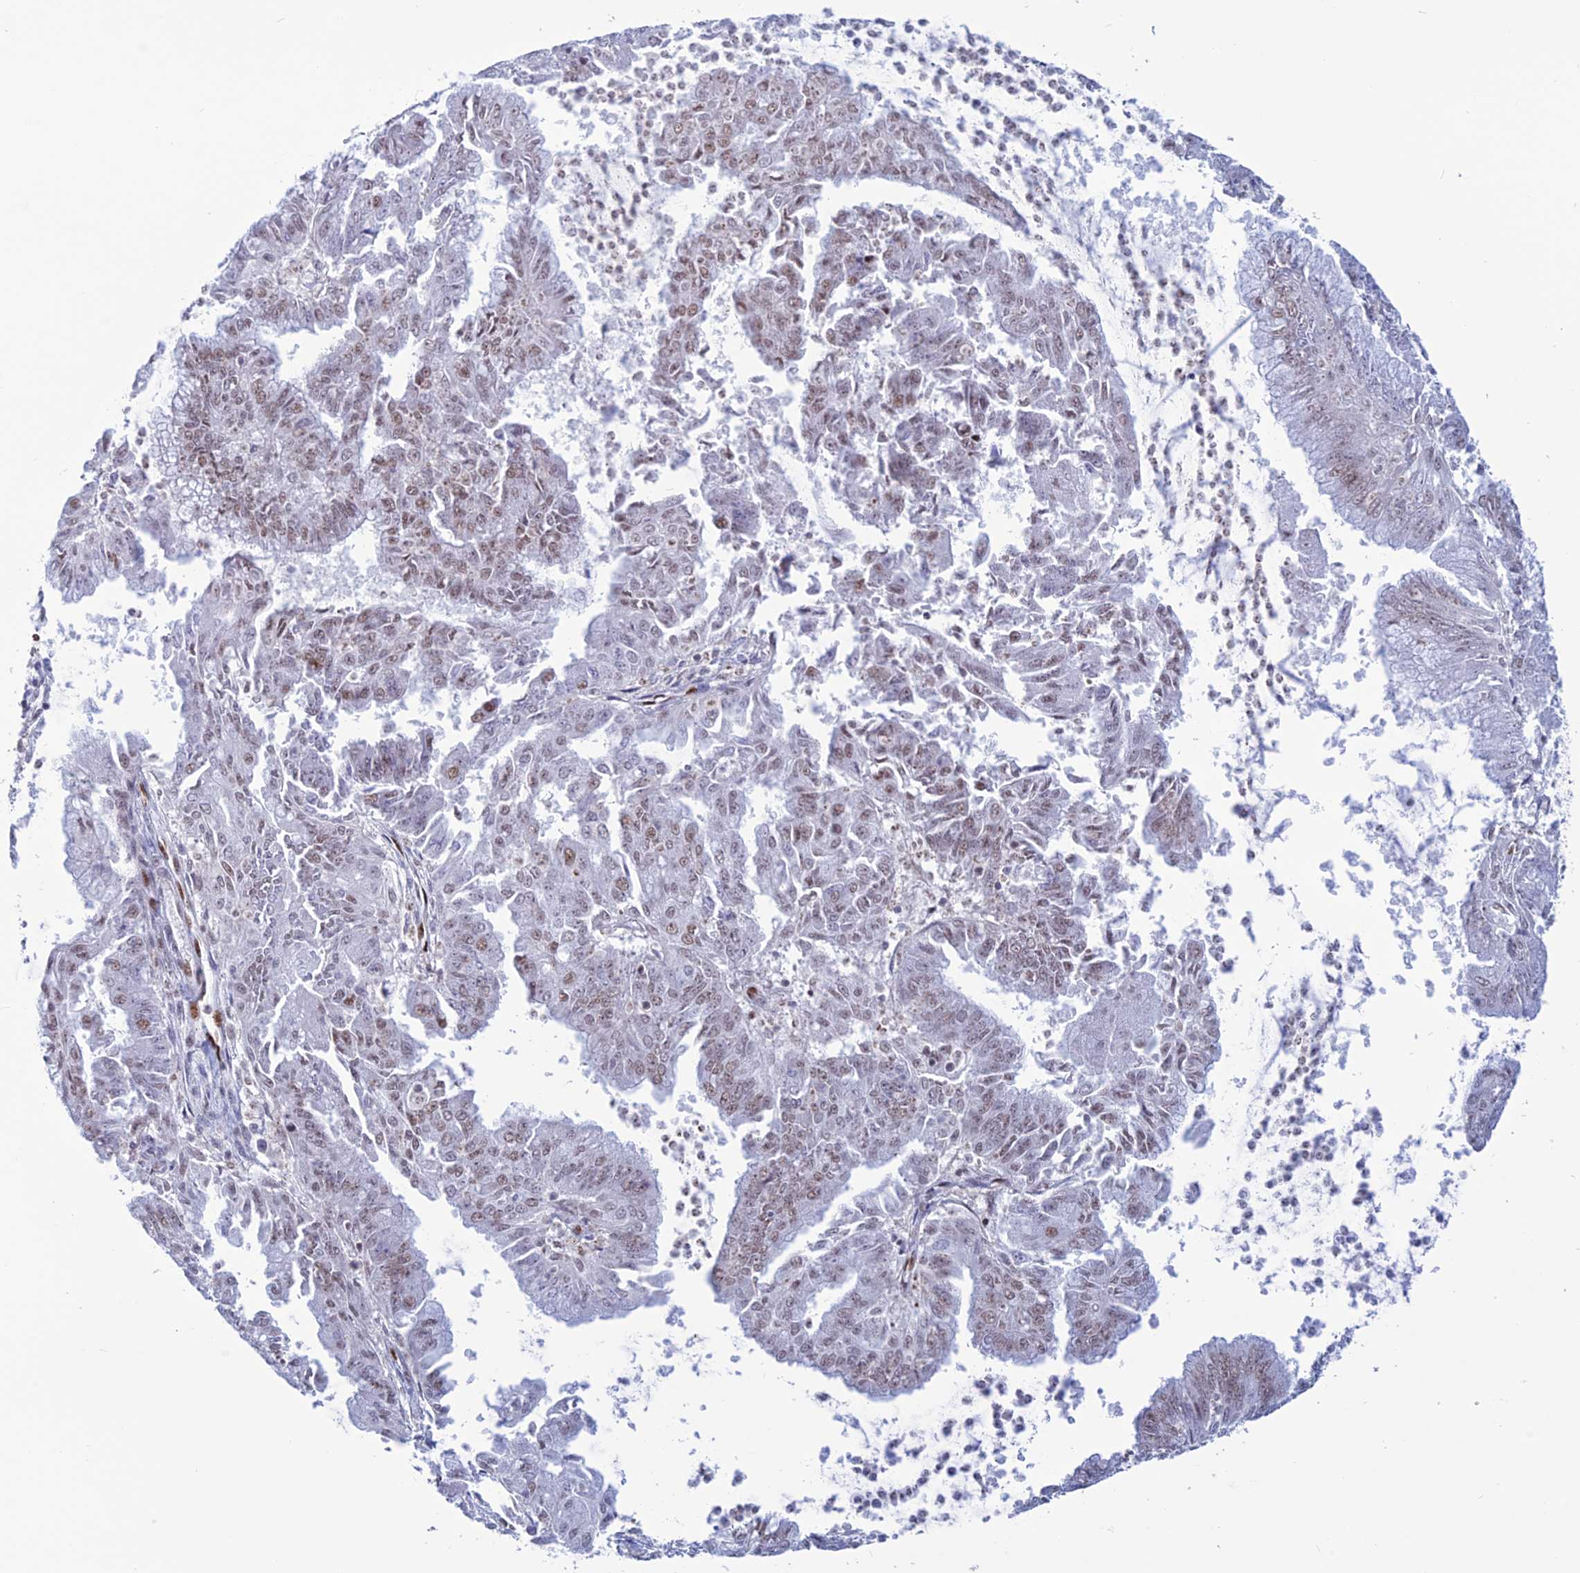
{"staining": {"intensity": "moderate", "quantity": "25%-75%", "location": "nuclear"}, "tissue": "endometrial cancer", "cell_type": "Tumor cells", "image_type": "cancer", "snomed": [{"axis": "morphology", "description": "Adenocarcinoma, NOS"}, {"axis": "topography", "description": "Endometrium"}], "caption": "A high-resolution histopathology image shows immunohistochemistry (IHC) staining of endometrial cancer, which exhibits moderate nuclear staining in approximately 25%-75% of tumor cells.", "gene": "NOL4L", "patient": {"sex": "female", "age": 73}}